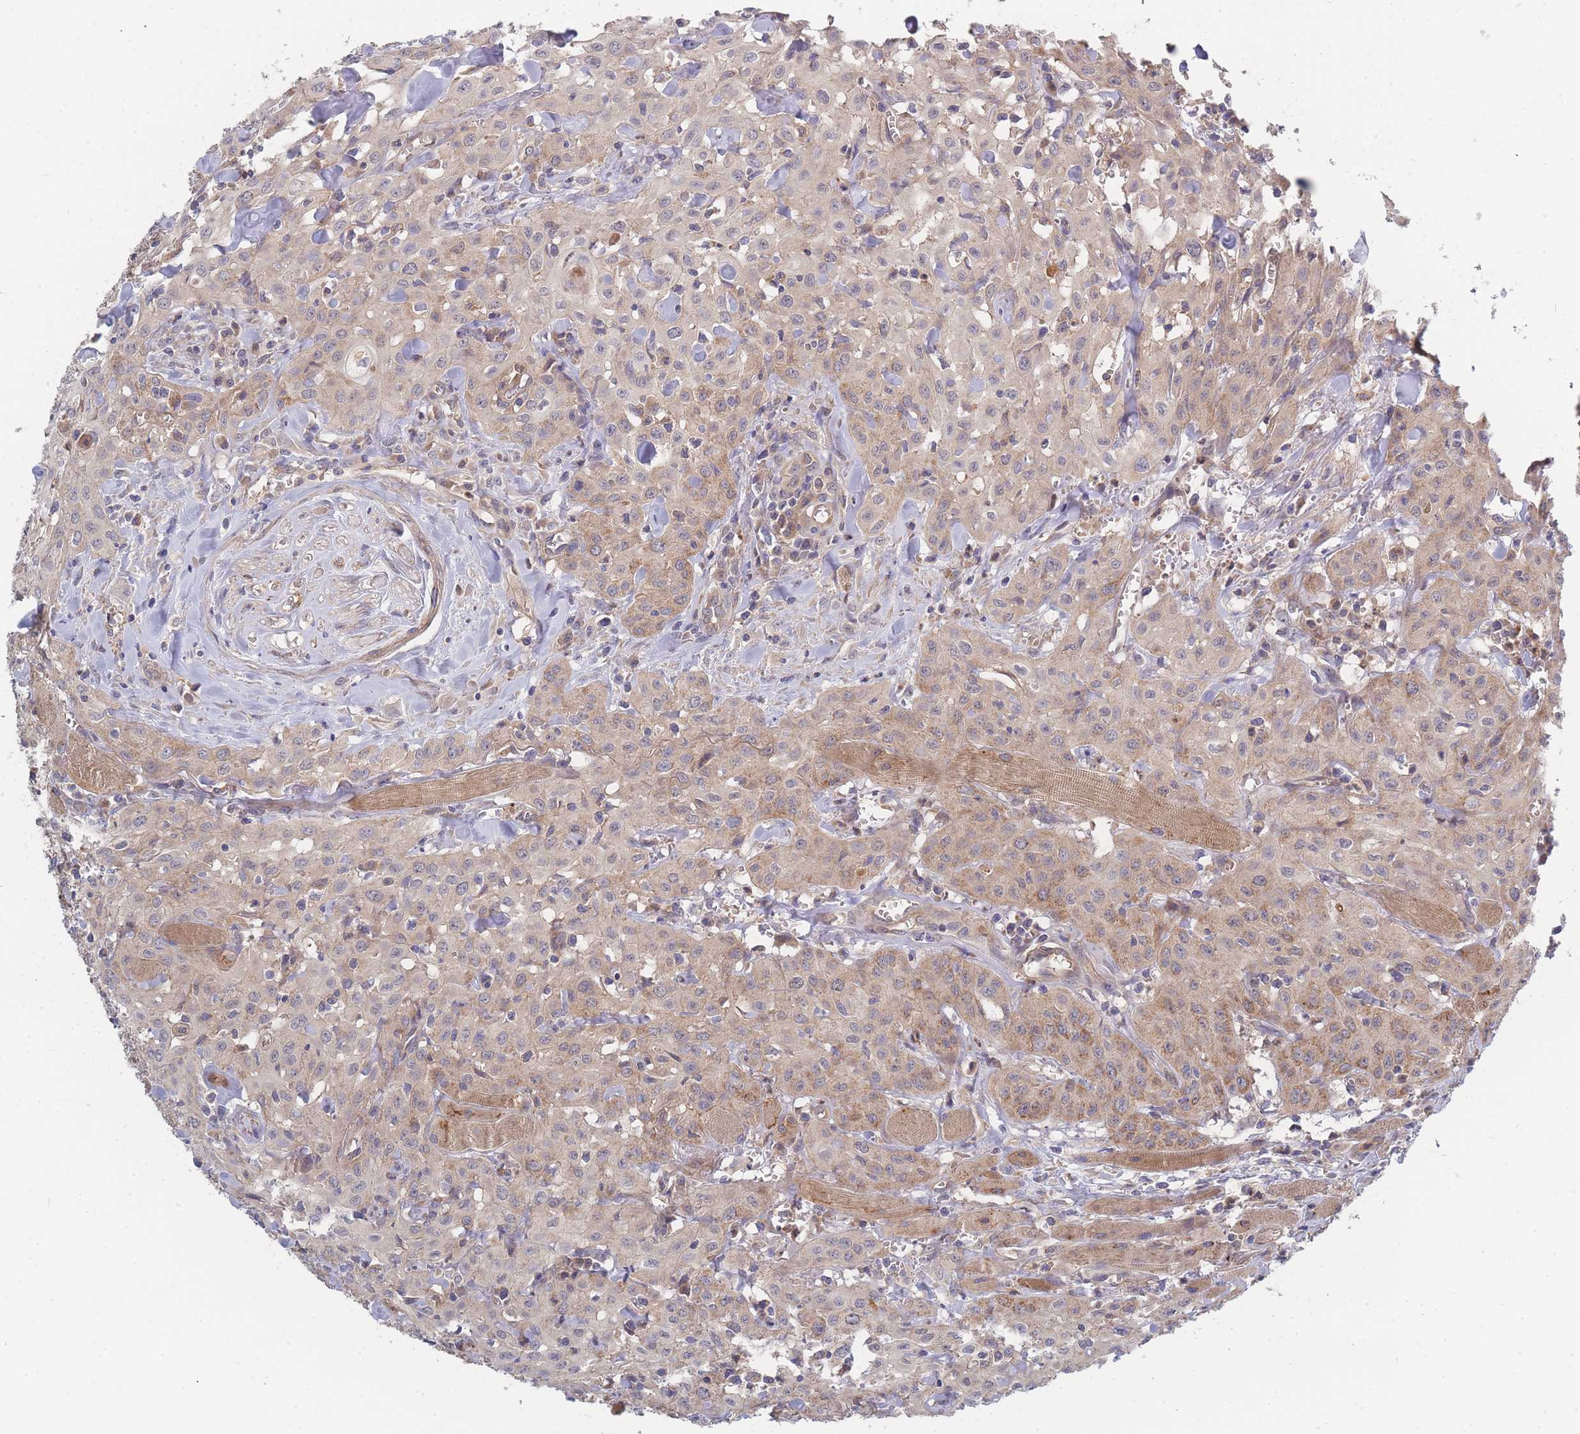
{"staining": {"intensity": "weak", "quantity": "25%-75%", "location": "cytoplasmic/membranous"}, "tissue": "head and neck cancer", "cell_type": "Tumor cells", "image_type": "cancer", "snomed": [{"axis": "morphology", "description": "Squamous cell carcinoma, NOS"}, {"axis": "topography", "description": "Oral tissue"}, {"axis": "topography", "description": "Head-Neck"}], "caption": "Head and neck cancer tissue exhibits weak cytoplasmic/membranous positivity in about 25%-75% of tumor cells, visualized by immunohistochemistry.", "gene": "NUB1", "patient": {"sex": "female", "age": 70}}